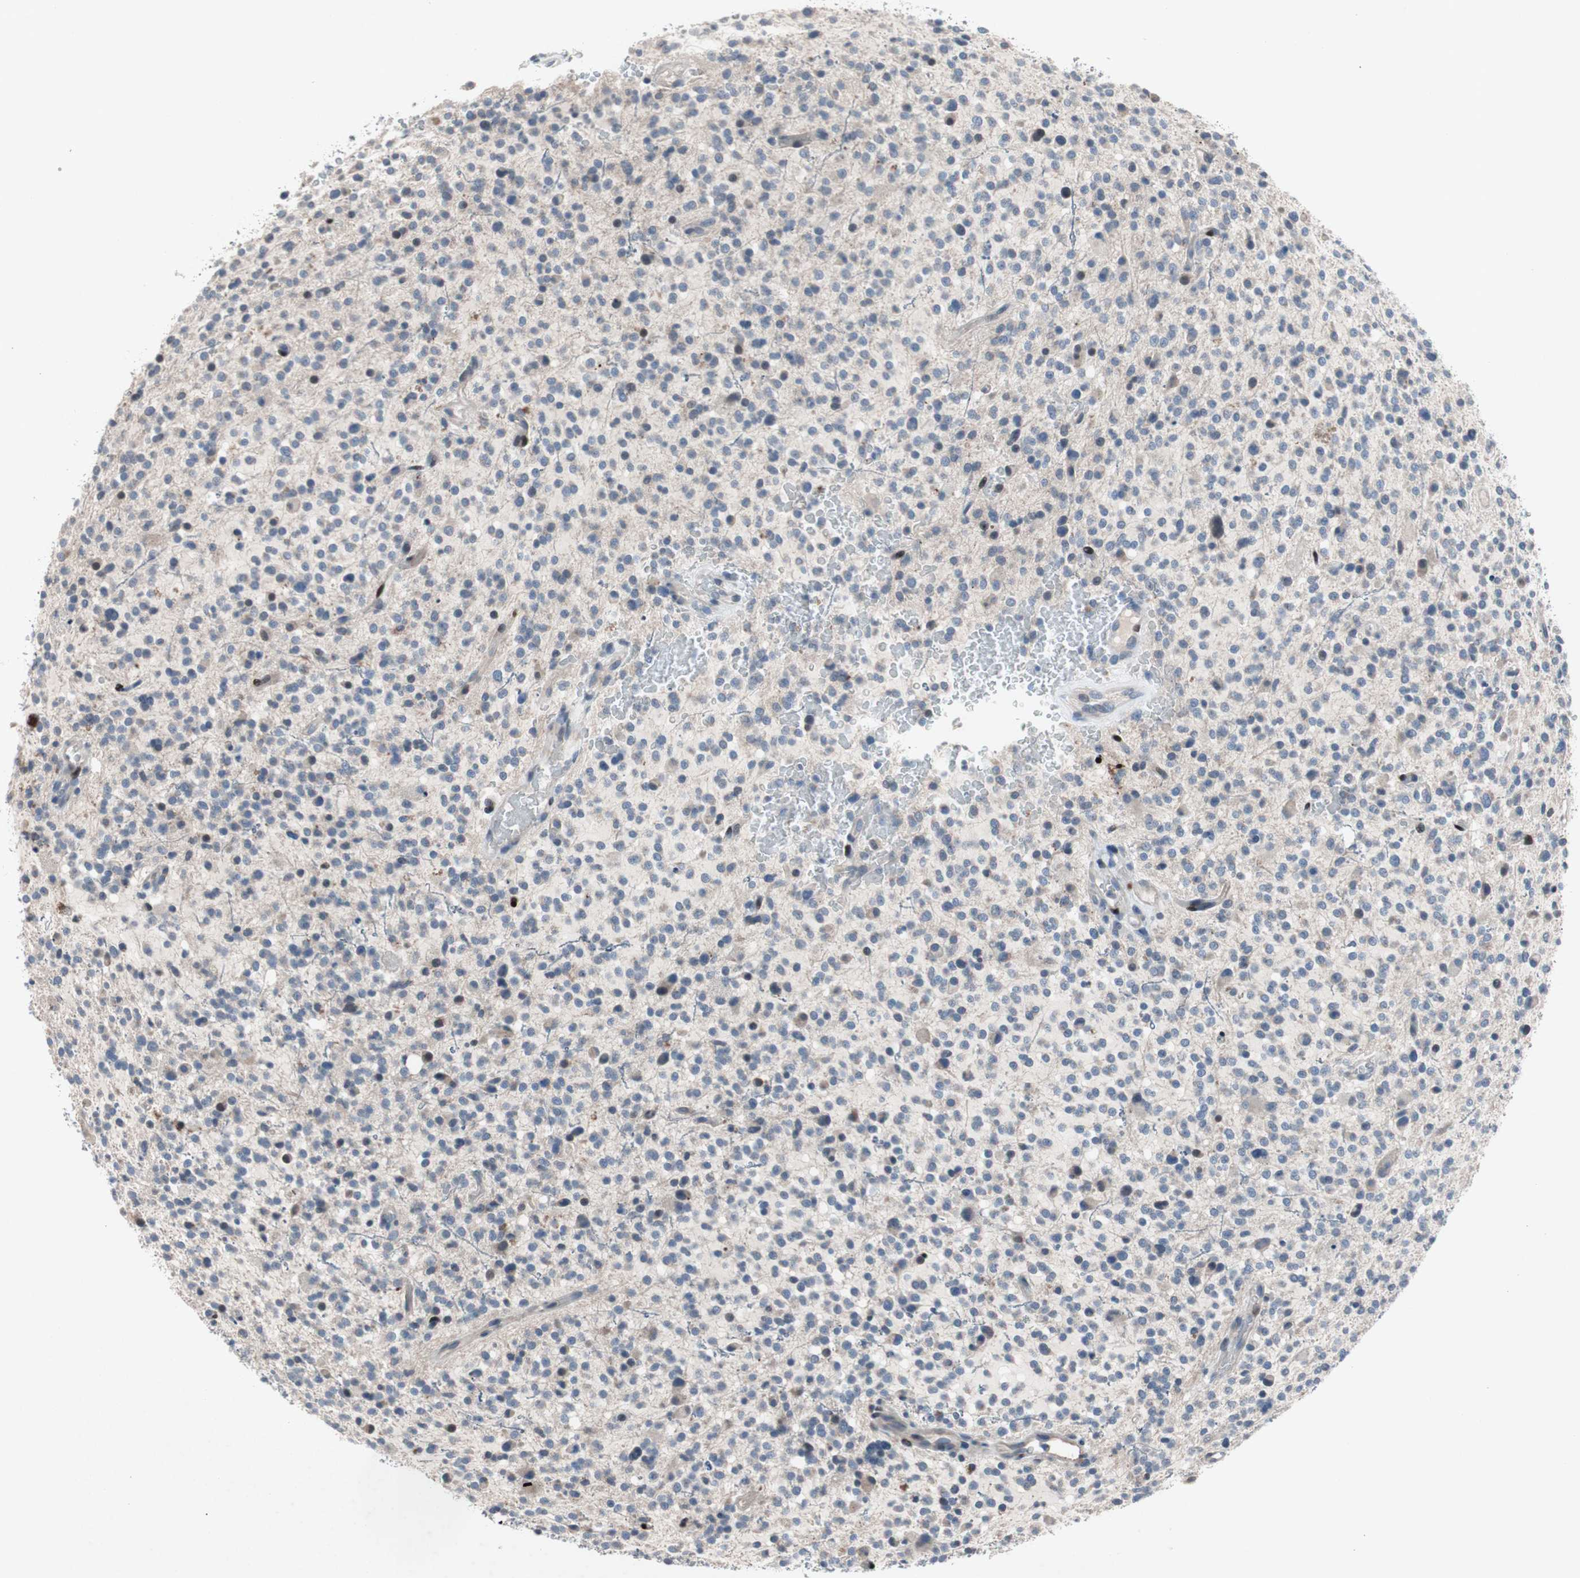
{"staining": {"intensity": "negative", "quantity": "none", "location": "none"}, "tissue": "glioma", "cell_type": "Tumor cells", "image_type": "cancer", "snomed": [{"axis": "morphology", "description": "Glioma, malignant, High grade"}, {"axis": "topography", "description": "Brain"}], "caption": "There is no significant expression in tumor cells of glioma.", "gene": "MUTYH", "patient": {"sex": "male", "age": 48}}